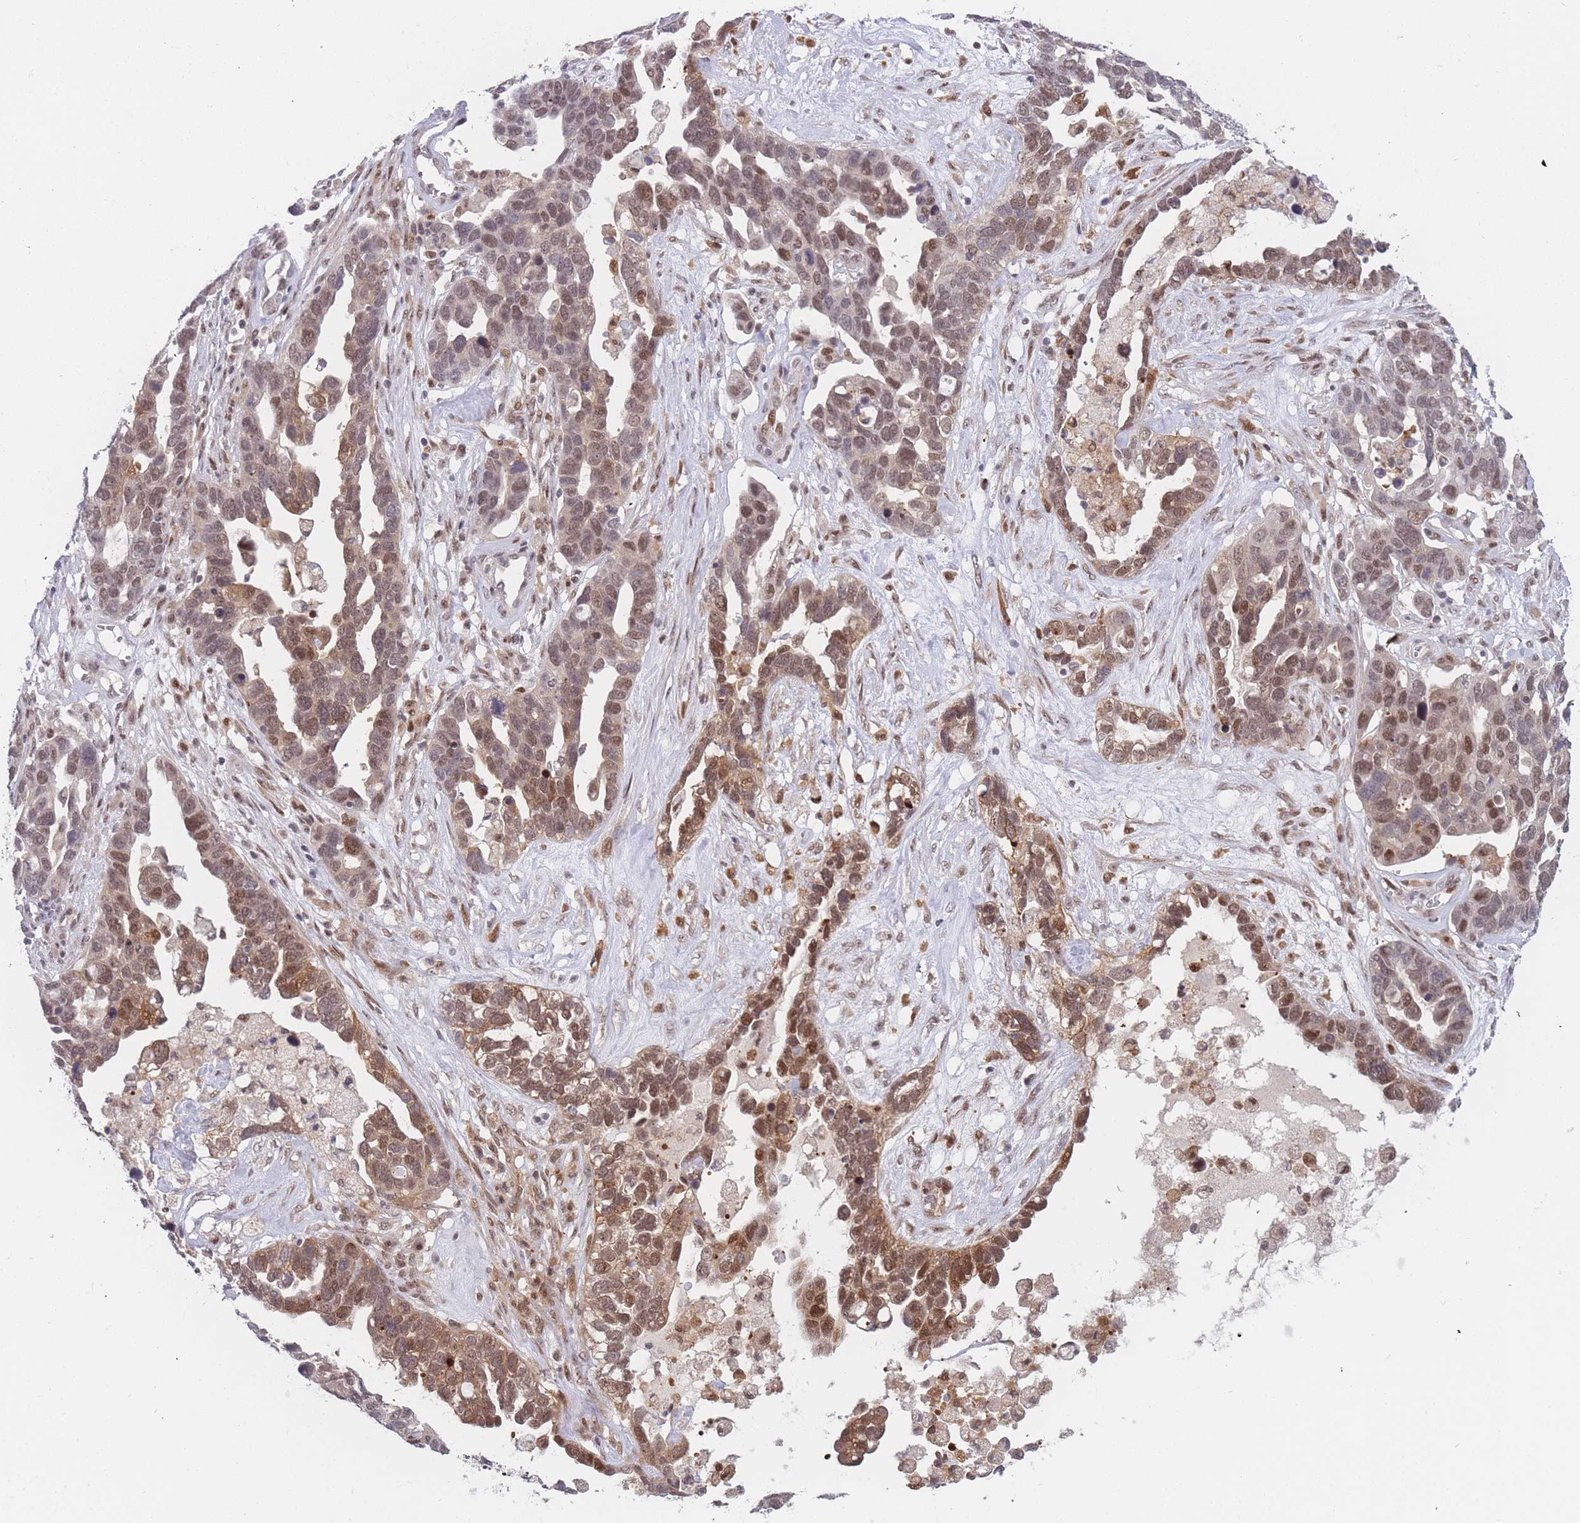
{"staining": {"intensity": "moderate", "quantity": ">75%", "location": "cytoplasmic/membranous,nuclear"}, "tissue": "ovarian cancer", "cell_type": "Tumor cells", "image_type": "cancer", "snomed": [{"axis": "morphology", "description": "Cystadenocarcinoma, serous, NOS"}, {"axis": "topography", "description": "Ovary"}], "caption": "Moderate cytoplasmic/membranous and nuclear positivity is appreciated in about >75% of tumor cells in ovarian serous cystadenocarcinoma.", "gene": "DEAF1", "patient": {"sex": "female", "age": 54}}